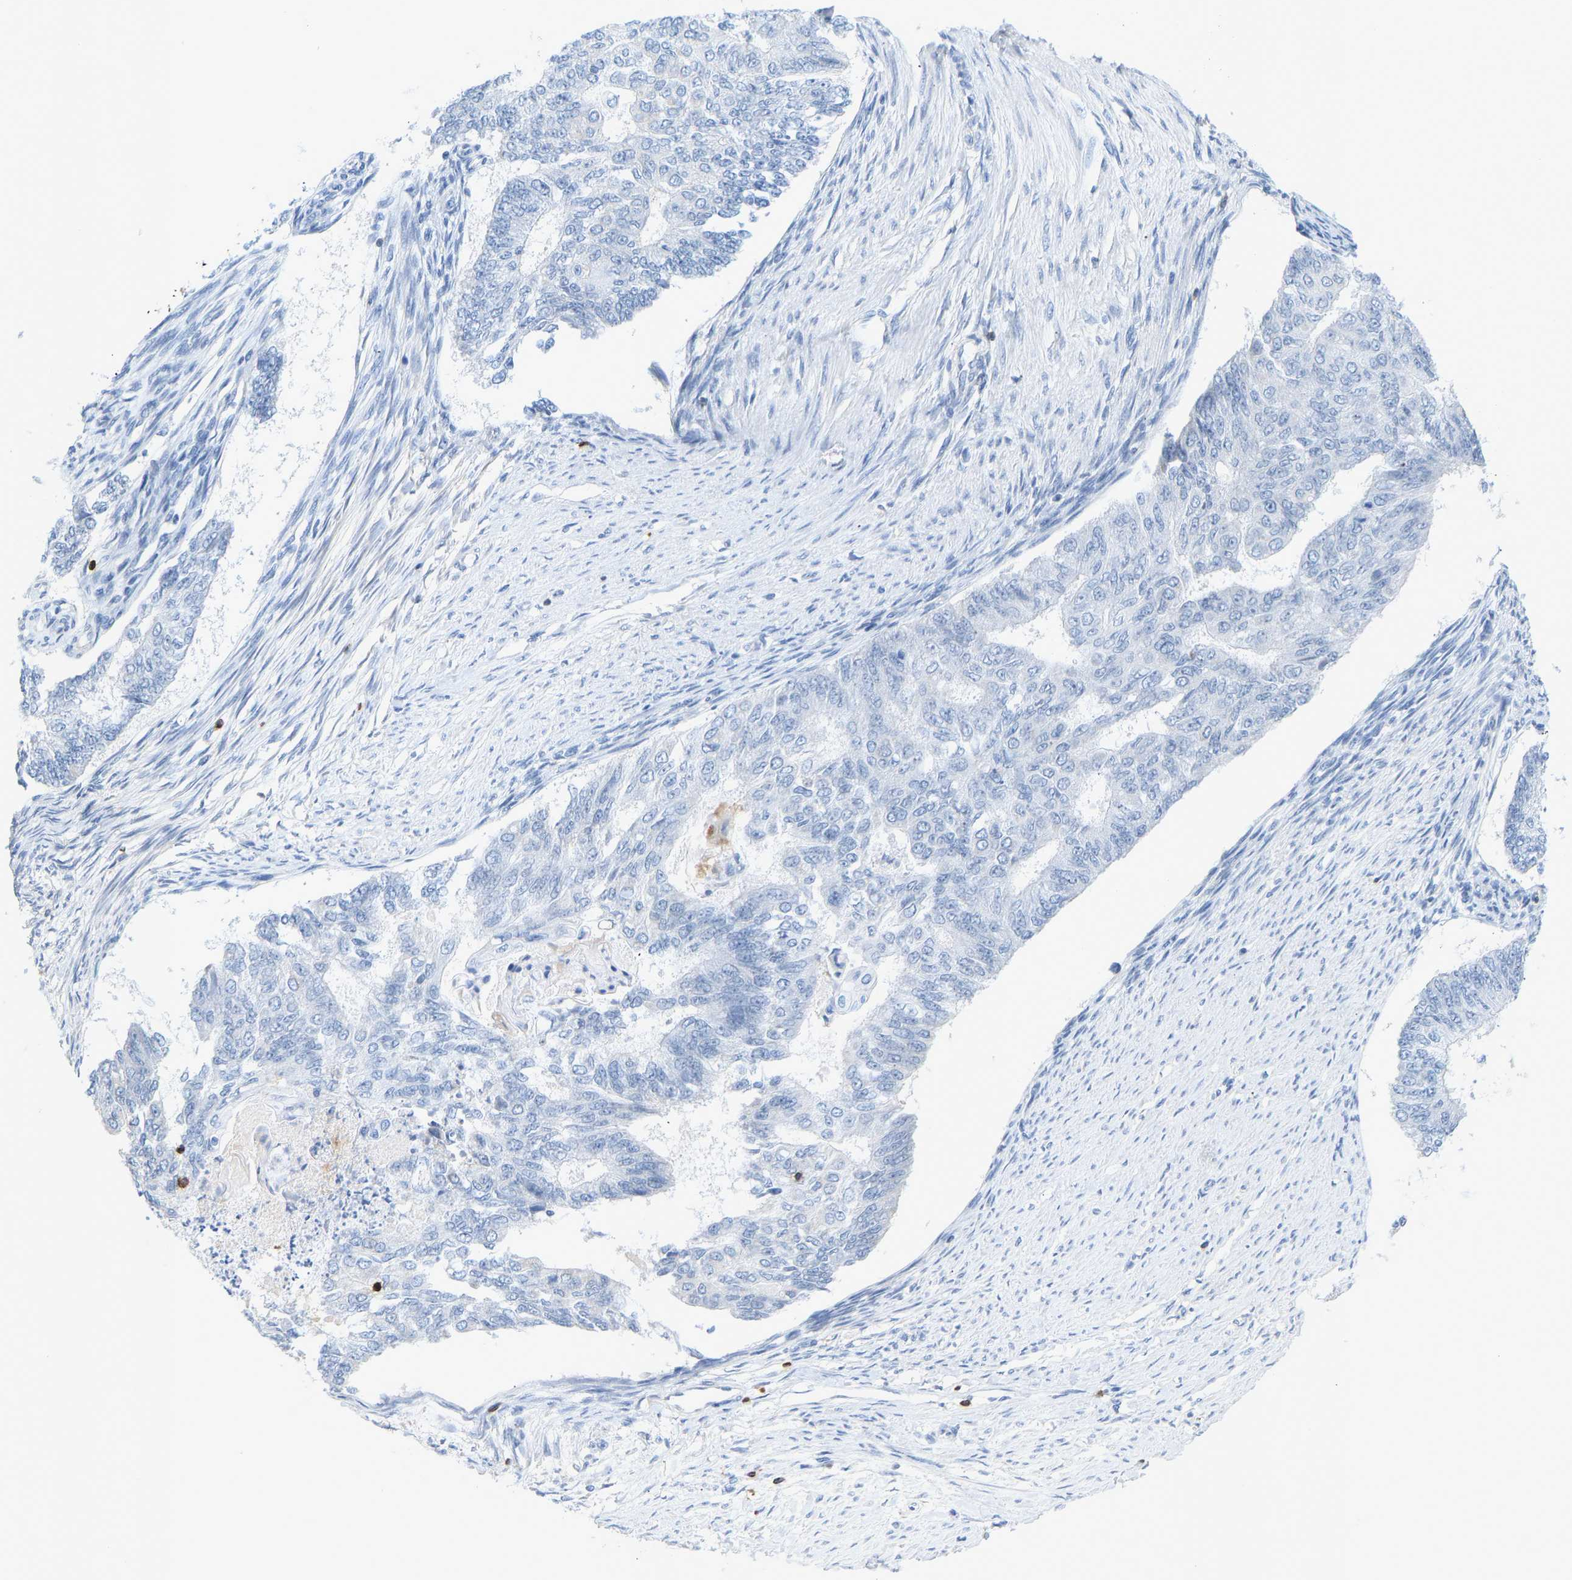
{"staining": {"intensity": "negative", "quantity": "none", "location": "none"}, "tissue": "endometrial cancer", "cell_type": "Tumor cells", "image_type": "cancer", "snomed": [{"axis": "morphology", "description": "Adenocarcinoma, NOS"}, {"axis": "topography", "description": "Endometrium"}], "caption": "IHC histopathology image of adenocarcinoma (endometrial) stained for a protein (brown), which reveals no expression in tumor cells.", "gene": "EVL", "patient": {"sex": "female", "age": 32}}